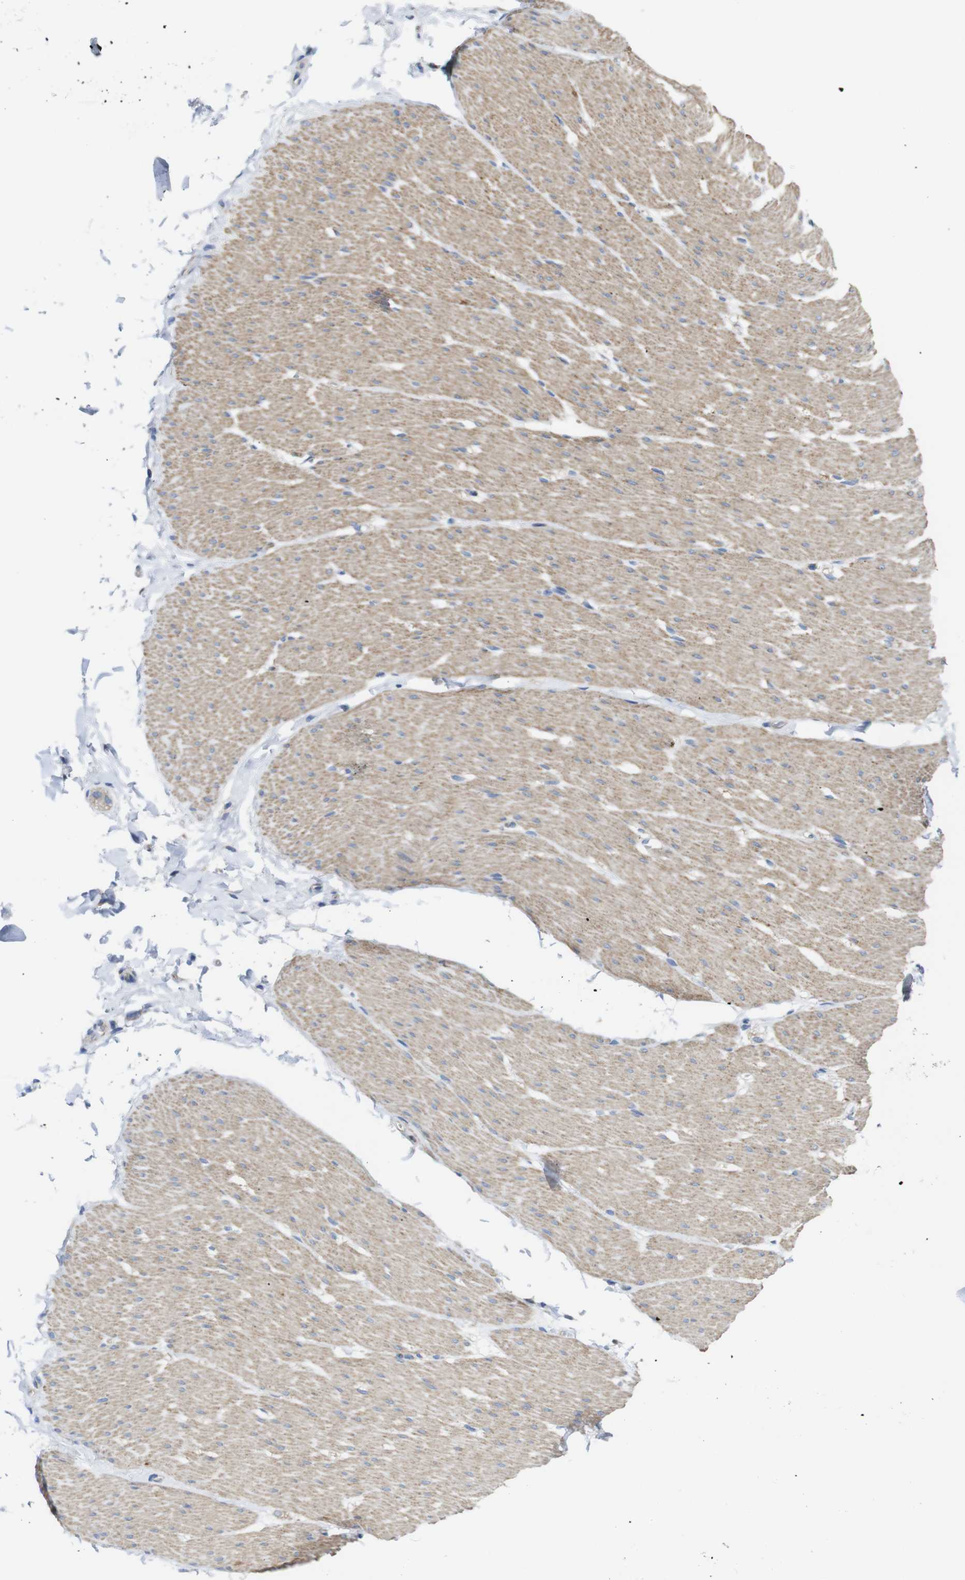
{"staining": {"intensity": "moderate", "quantity": ">75%", "location": "cytoplasmic/membranous"}, "tissue": "smooth muscle", "cell_type": "Smooth muscle cells", "image_type": "normal", "snomed": [{"axis": "morphology", "description": "Normal tissue, NOS"}, {"axis": "topography", "description": "Smooth muscle"}, {"axis": "topography", "description": "Colon"}], "caption": "A photomicrograph of human smooth muscle stained for a protein displays moderate cytoplasmic/membranous brown staining in smooth muscle cells. Nuclei are stained in blue.", "gene": "PDCD1LG2", "patient": {"sex": "male", "age": 67}}